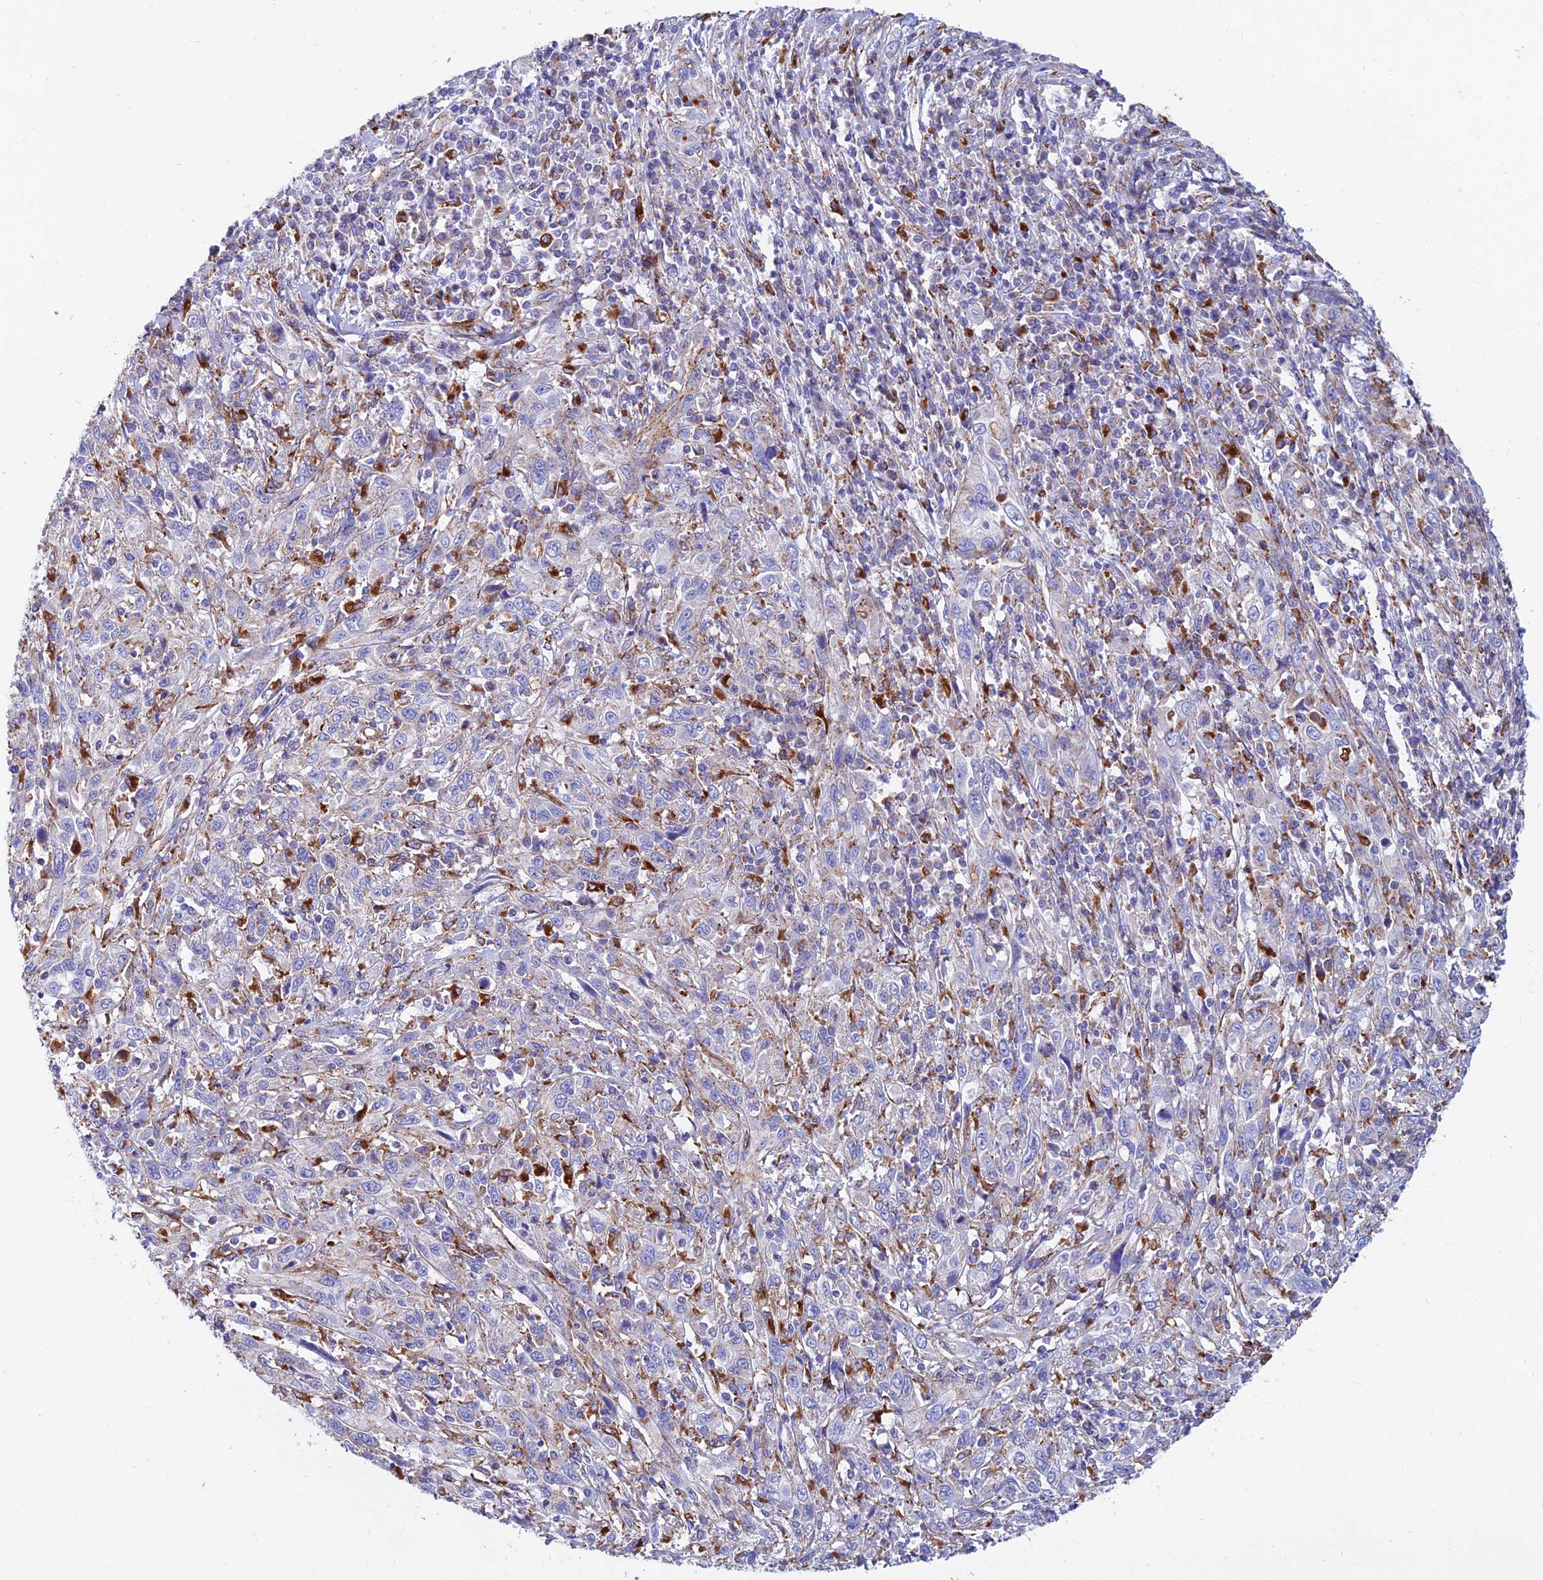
{"staining": {"intensity": "negative", "quantity": "none", "location": "none"}, "tissue": "cervical cancer", "cell_type": "Tumor cells", "image_type": "cancer", "snomed": [{"axis": "morphology", "description": "Squamous cell carcinoma, NOS"}, {"axis": "topography", "description": "Cervix"}], "caption": "Immunohistochemistry (IHC) photomicrograph of cervical squamous cell carcinoma stained for a protein (brown), which reveals no expression in tumor cells.", "gene": "SPNS1", "patient": {"sex": "female", "age": 46}}